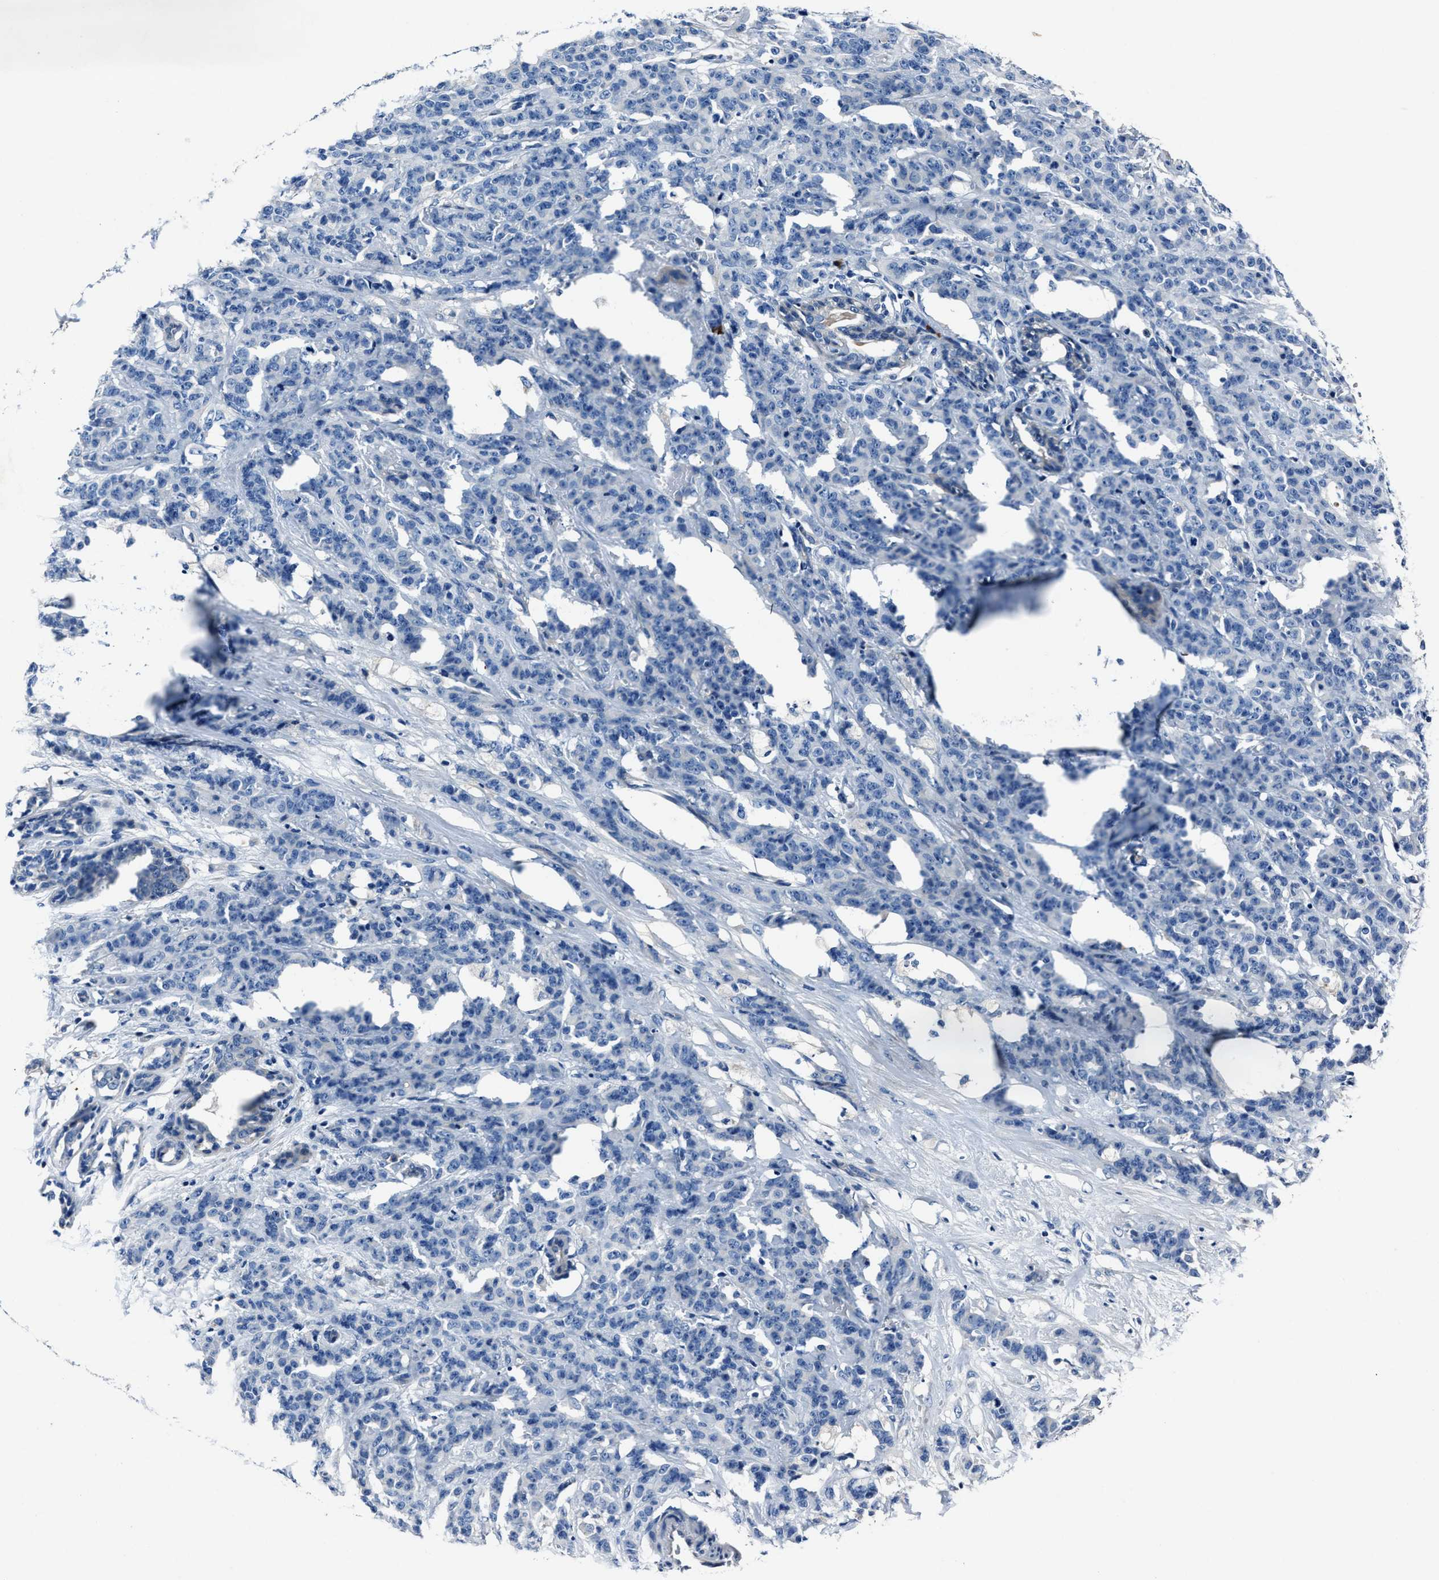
{"staining": {"intensity": "negative", "quantity": "none", "location": "none"}, "tissue": "breast cancer", "cell_type": "Tumor cells", "image_type": "cancer", "snomed": [{"axis": "morphology", "description": "Normal tissue, NOS"}, {"axis": "morphology", "description": "Duct carcinoma"}, {"axis": "topography", "description": "Breast"}], "caption": "Infiltrating ductal carcinoma (breast) stained for a protein using immunohistochemistry (IHC) reveals no positivity tumor cells.", "gene": "NACAD", "patient": {"sex": "female", "age": 40}}